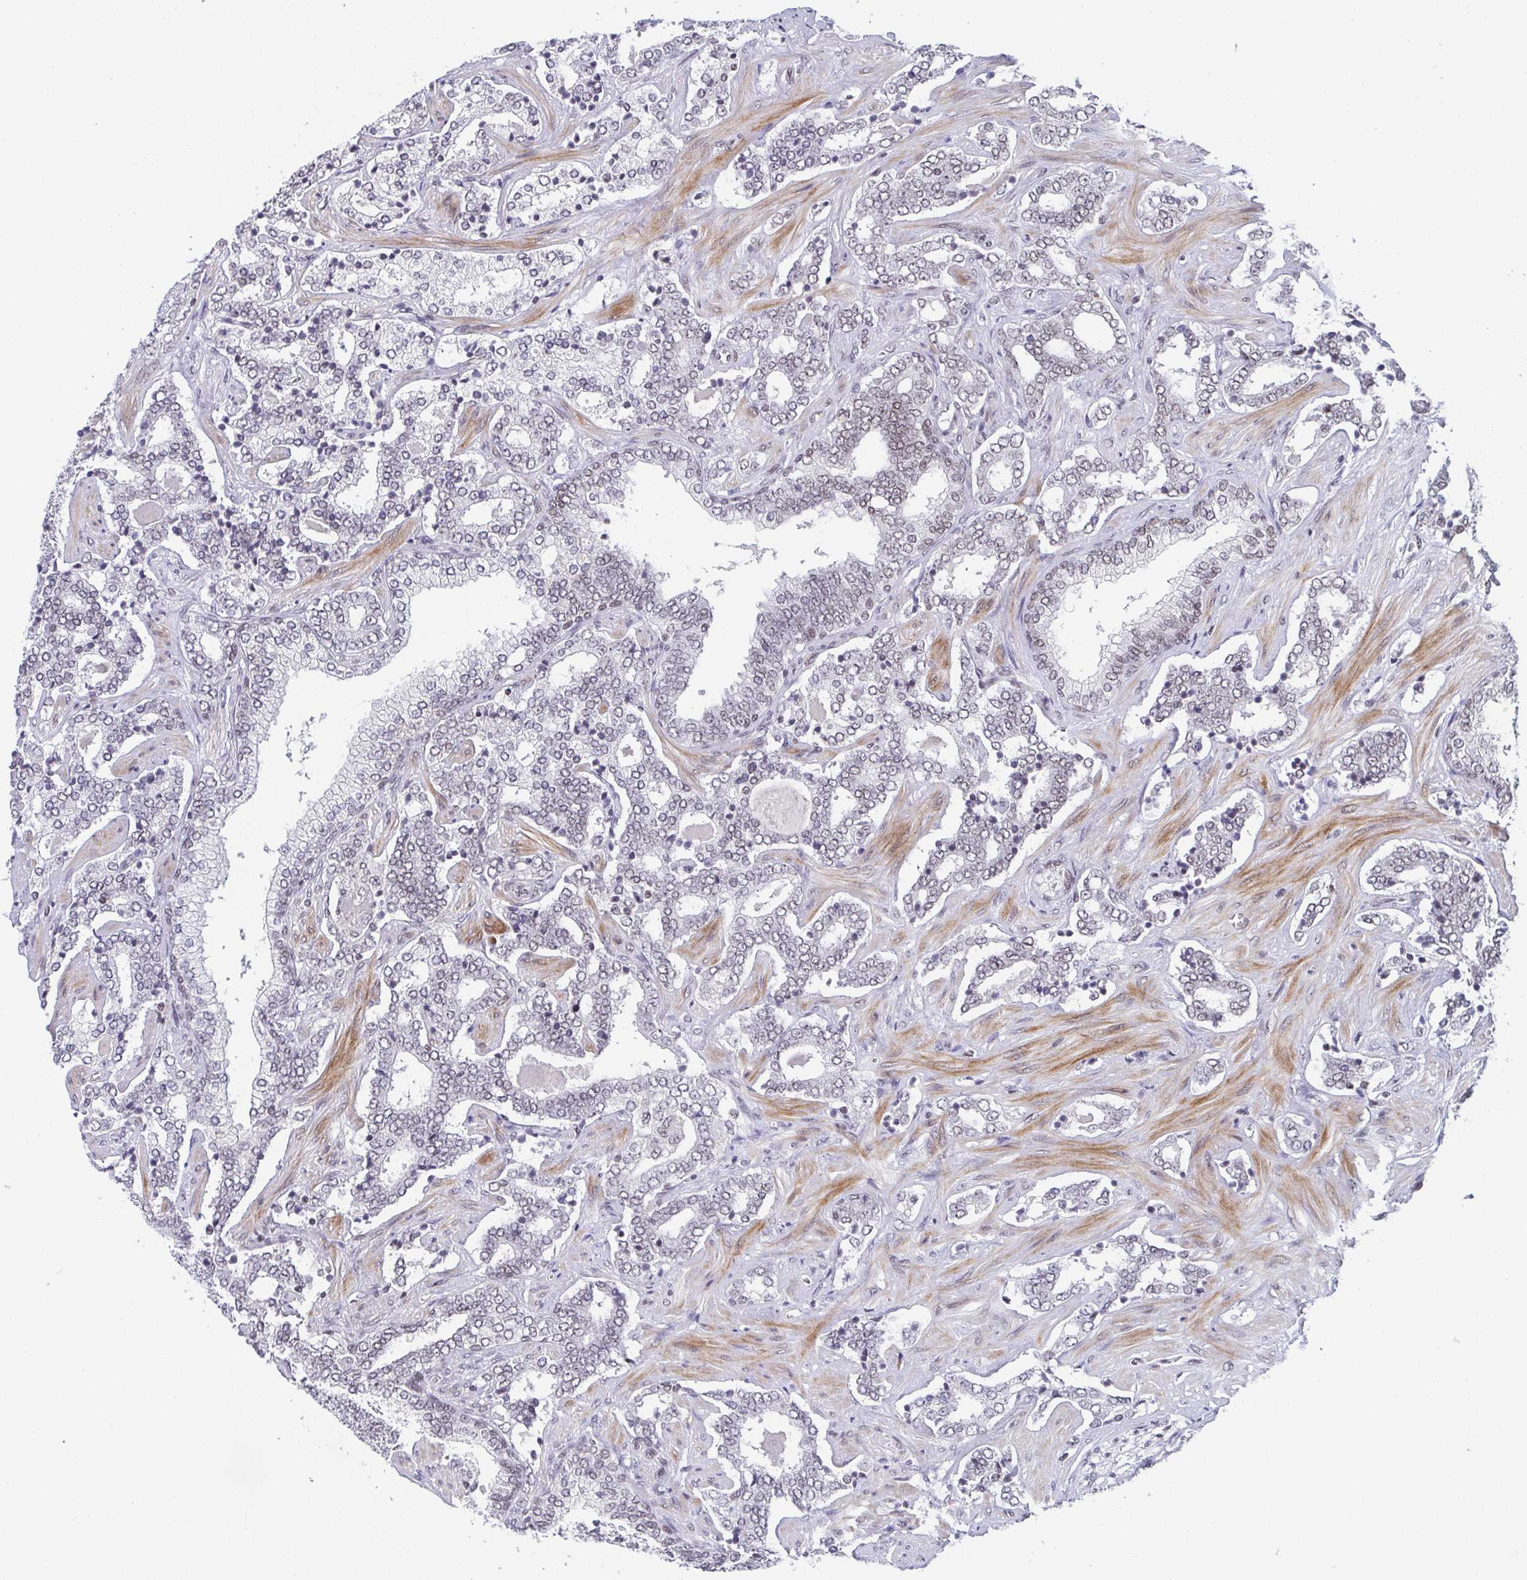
{"staining": {"intensity": "negative", "quantity": "none", "location": "none"}, "tissue": "prostate cancer", "cell_type": "Tumor cells", "image_type": "cancer", "snomed": [{"axis": "morphology", "description": "Adenocarcinoma, High grade"}, {"axis": "topography", "description": "Prostate"}], "caption": "High power microscopy photomicrograph of an immunohistochemistry micrograph of adenocarcinoma (high-grade) (prostate), revealing no significant staining in tumor cells. (Stains: DAB (3,3'-diaminobenzidine) immunohistochemistry with hematoxylin counter stain, Microscopy: brightfield microscopy at high magnification).", "gene": "CTCF", "patient": {"sex": "male", "age": 60}}